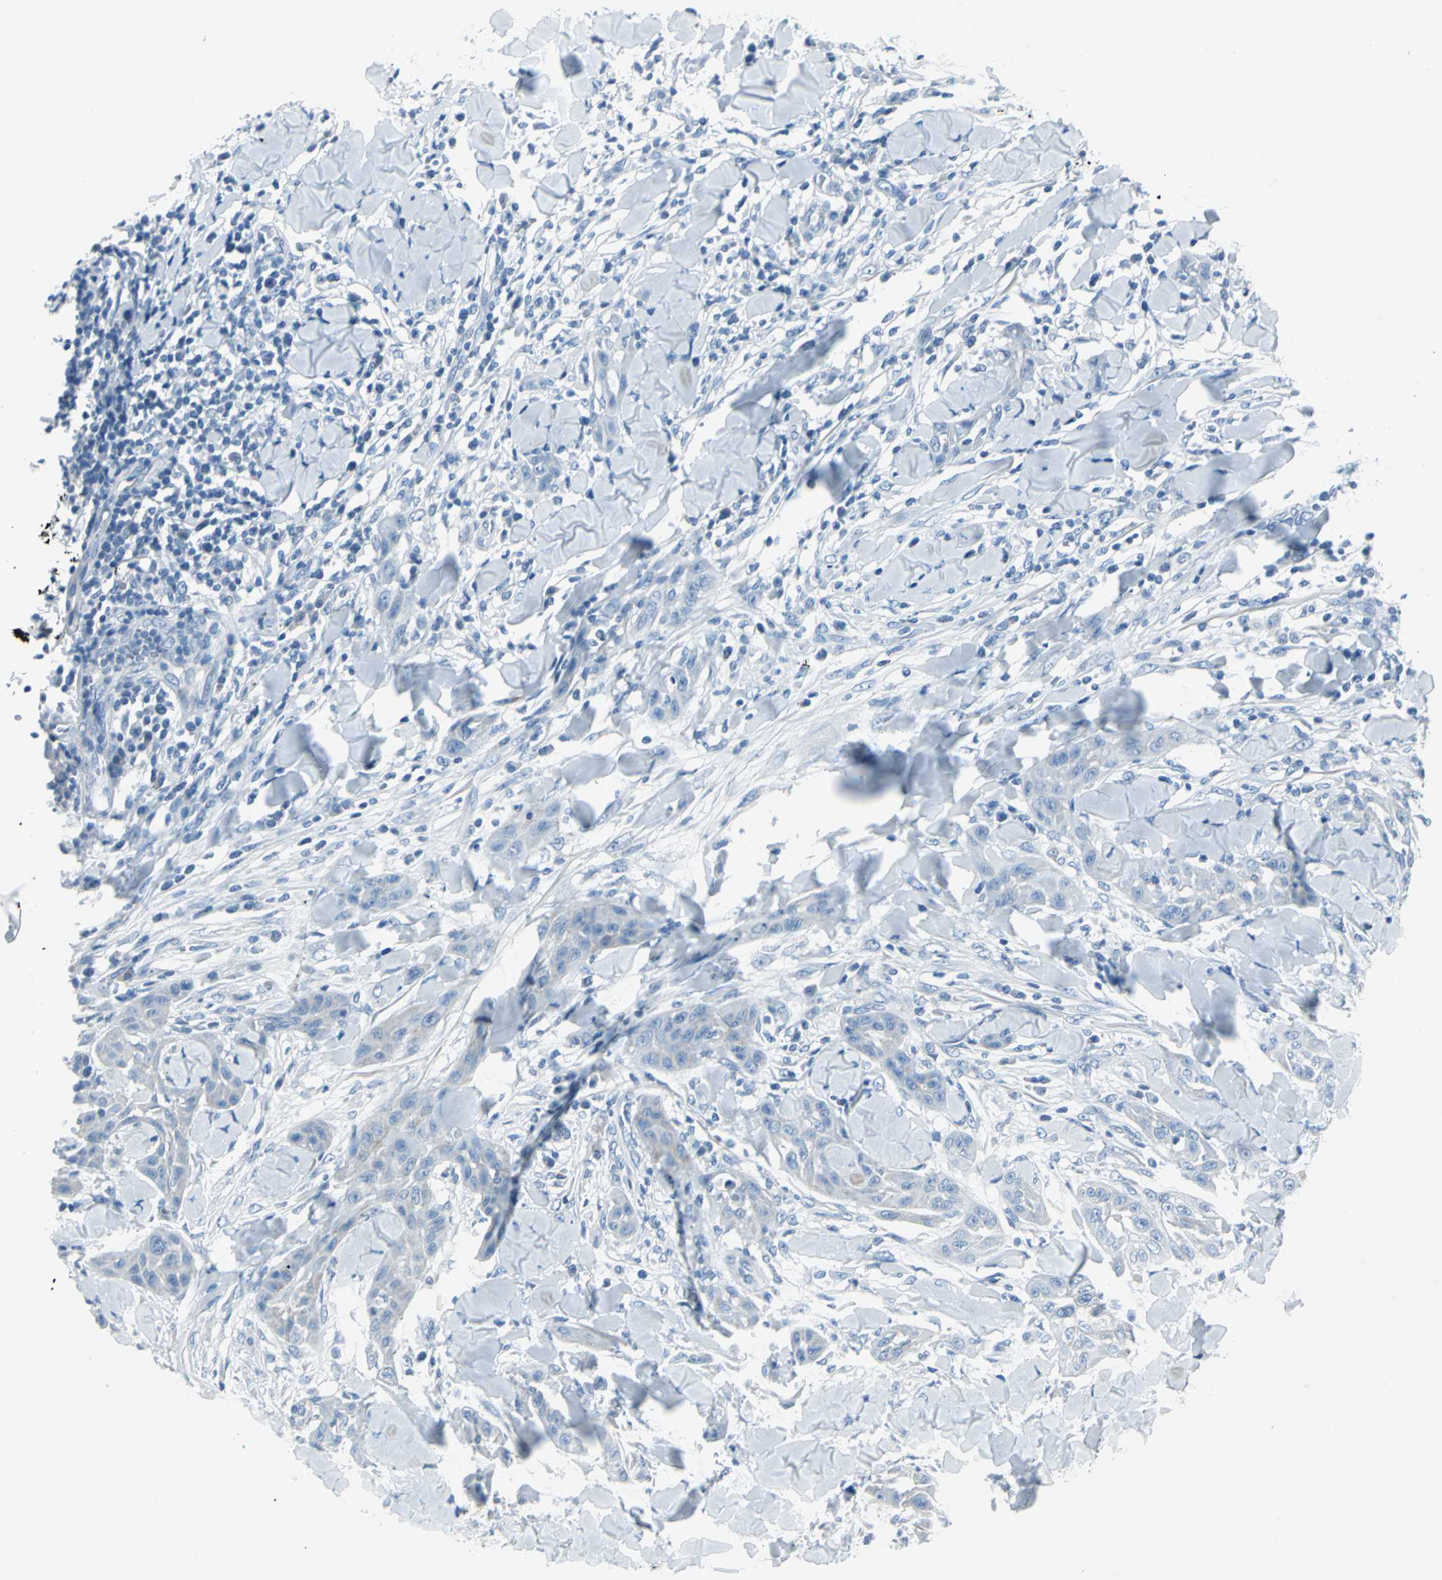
{"staining": {"intensity": "negative", "quantity": "none", "location": "none"}, "tissue": "skin cancer", "cell_type": "Tumor cells", "image_type": "cancer", "snomed": [{"axis": "morphology", "description": "Squamous cell carcinoma, NOS"}, {"axis": "topography", "description": "Skin"}], "caption": "A high-resolution photomicrograph shows immunohistochemistry (IHC) staining of skin squamous cell carcinoma, which shows no significant positivity in tumor cells.", "gene": "DNAI2", "patient": {"sex": "male", "age": 24}}